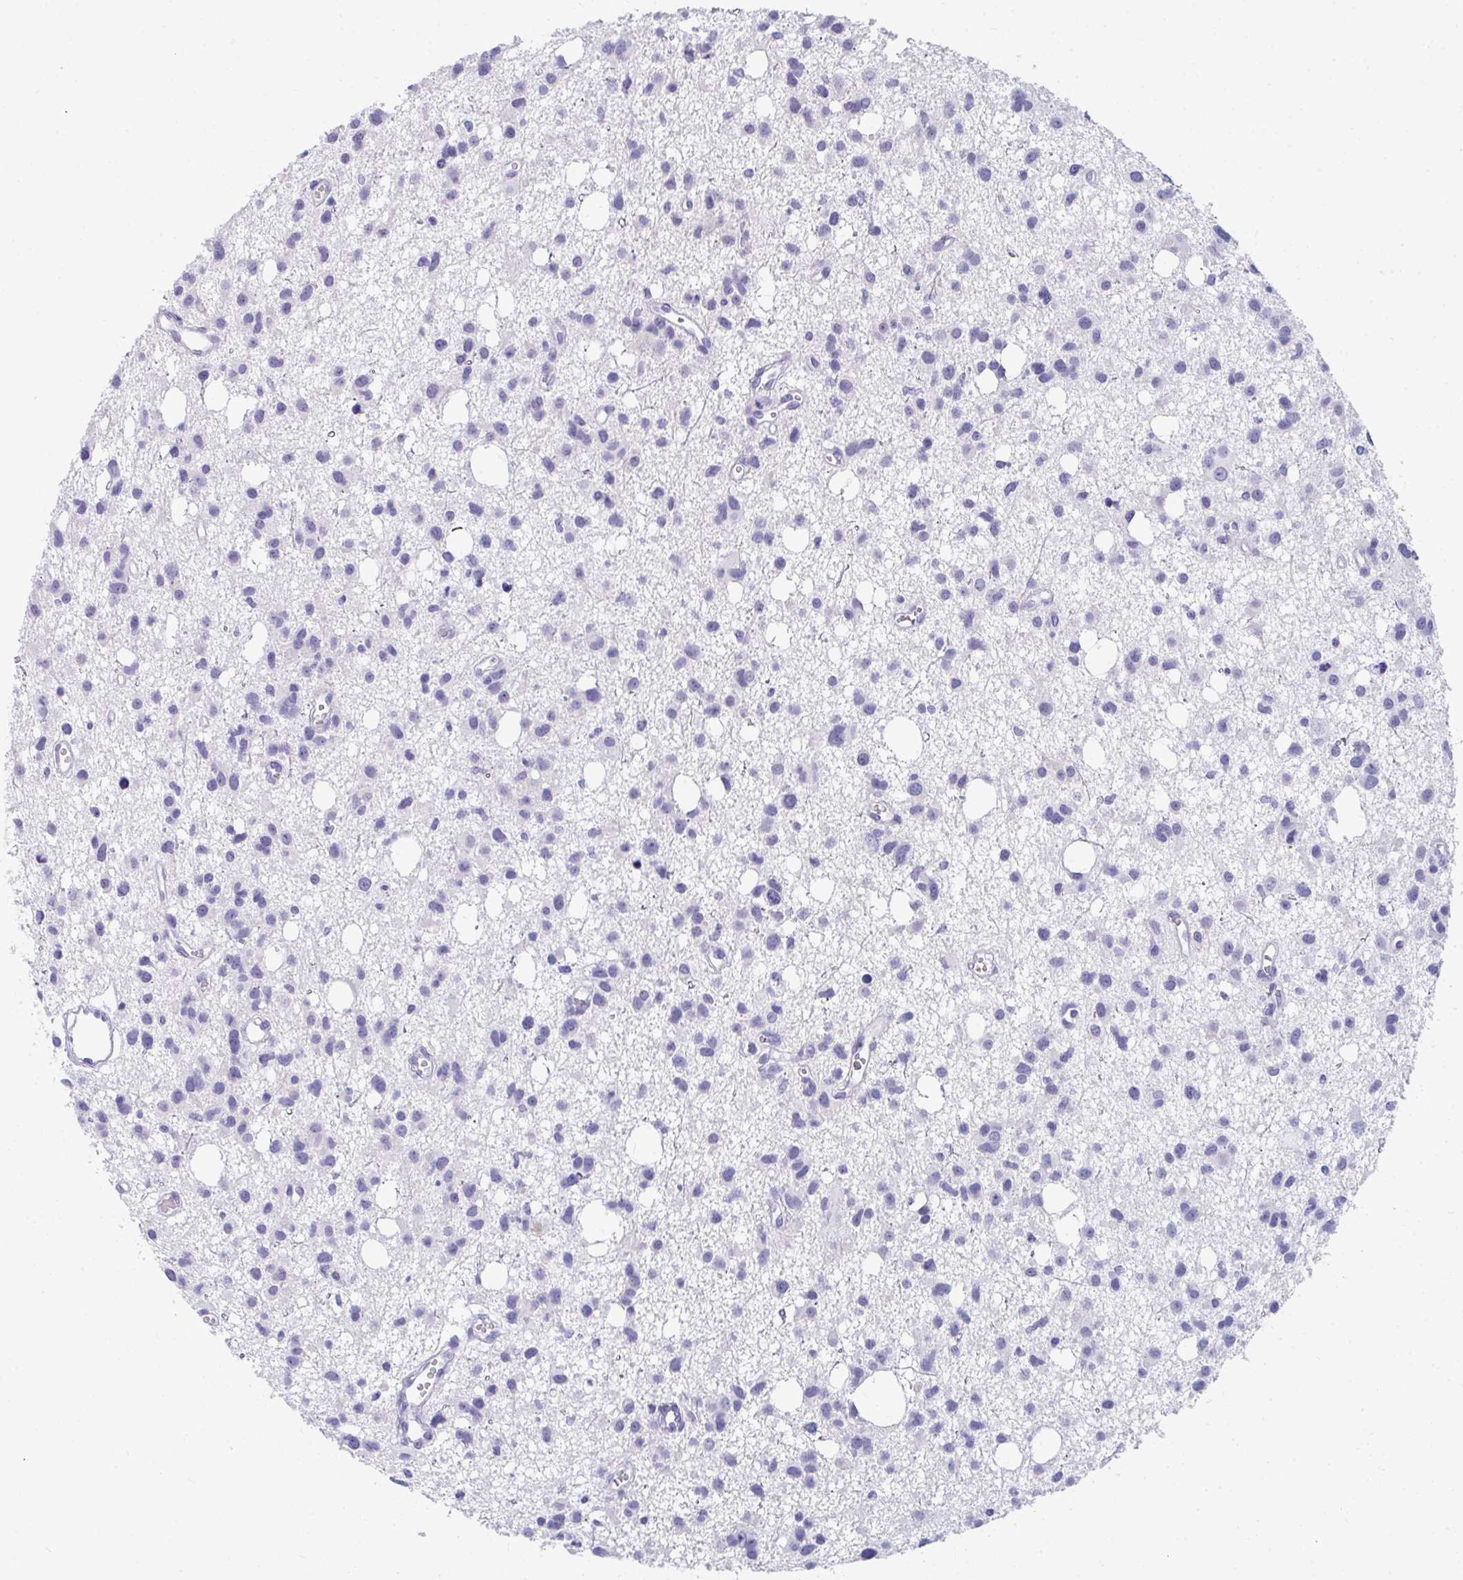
{"staining": {"intensity": "negative", "quantity": "none", "location": "none"}, "tissue": "glioma", "cell_type": "Tumor cells", "image_type": "cancer", "snomed": [{"axis": "morphology", "description": "Glioma, malignant, High grade"}, {"axis": "topography", "description": "Brain"}], "caption": "DAB immunohistochemical staining of glioma exhibits no significant positivity in tumor cells. (DAB (3,3'-diaminobenzidine) IHC visualized using brightfield microscopy, high magnification).", "gene": "TTC30B", "patient": {"sex": "male", "age": 23}}